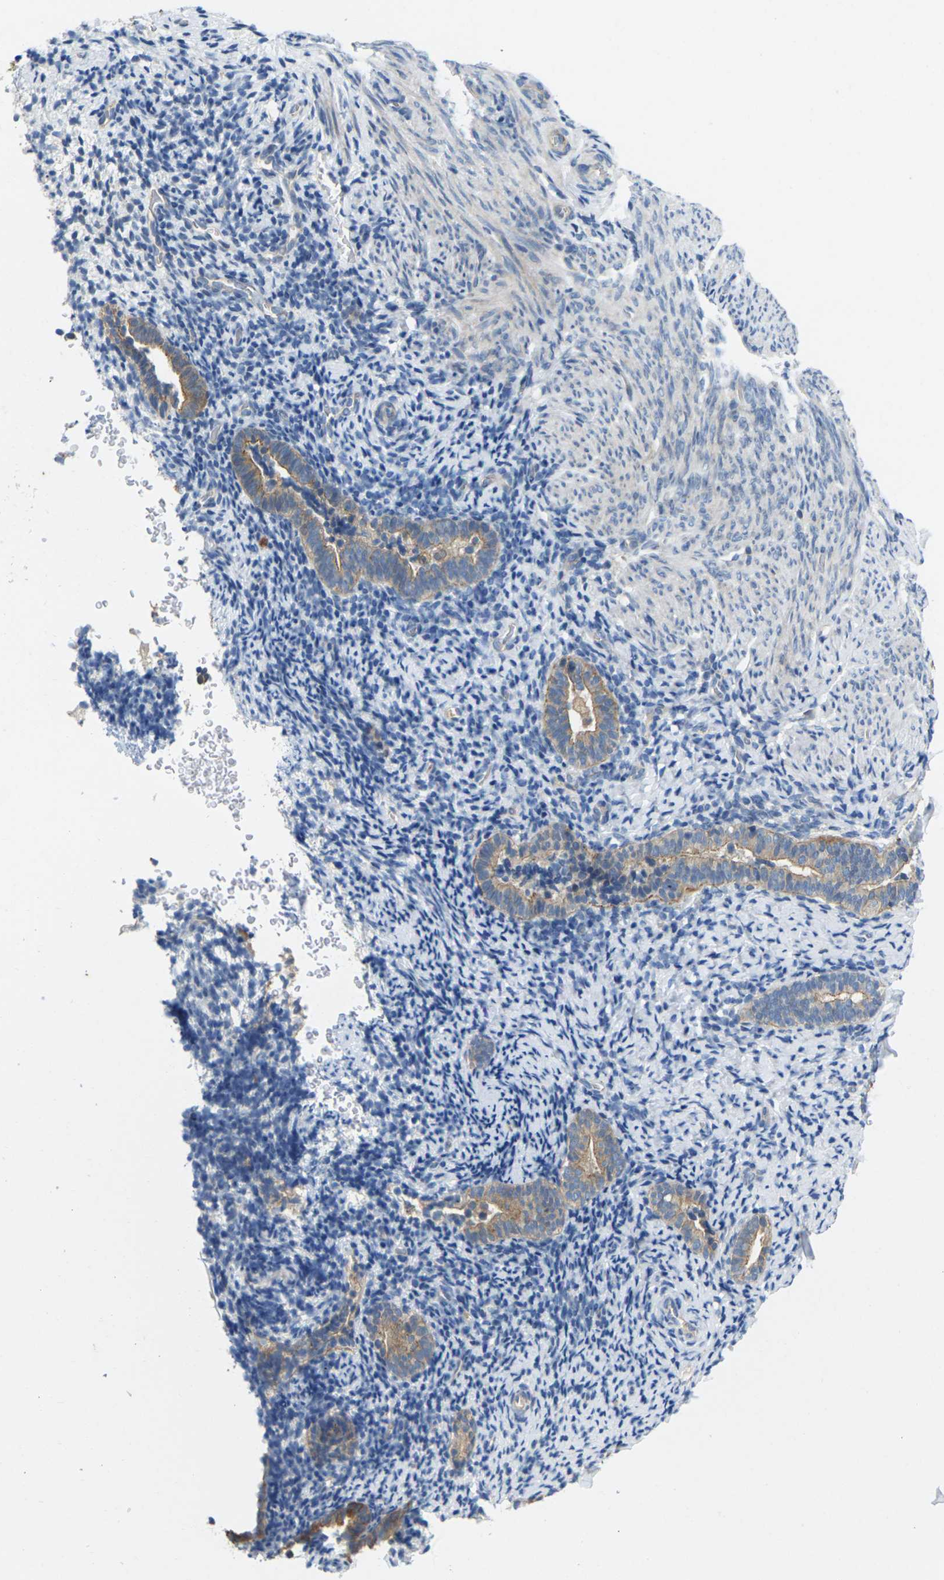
{"staining": {"intensity": "negative", "quantity": "none", "location": "none"}, "tissue": "endometrium", "cell_type": "Cells in endometrial stroma", "image_type": "normal", "snomed": [{"axis": "morphology", "description": "Normal tissue, NOS"}, {"axis": "topography", "description": "Endometrium"}], "caption": "Protein analysis of normal endometrium exhibits no significant positivity in cells in endometrial stroma.", "gene": "SCNN1A", "patient": {"sex": "female", "age": 51}}